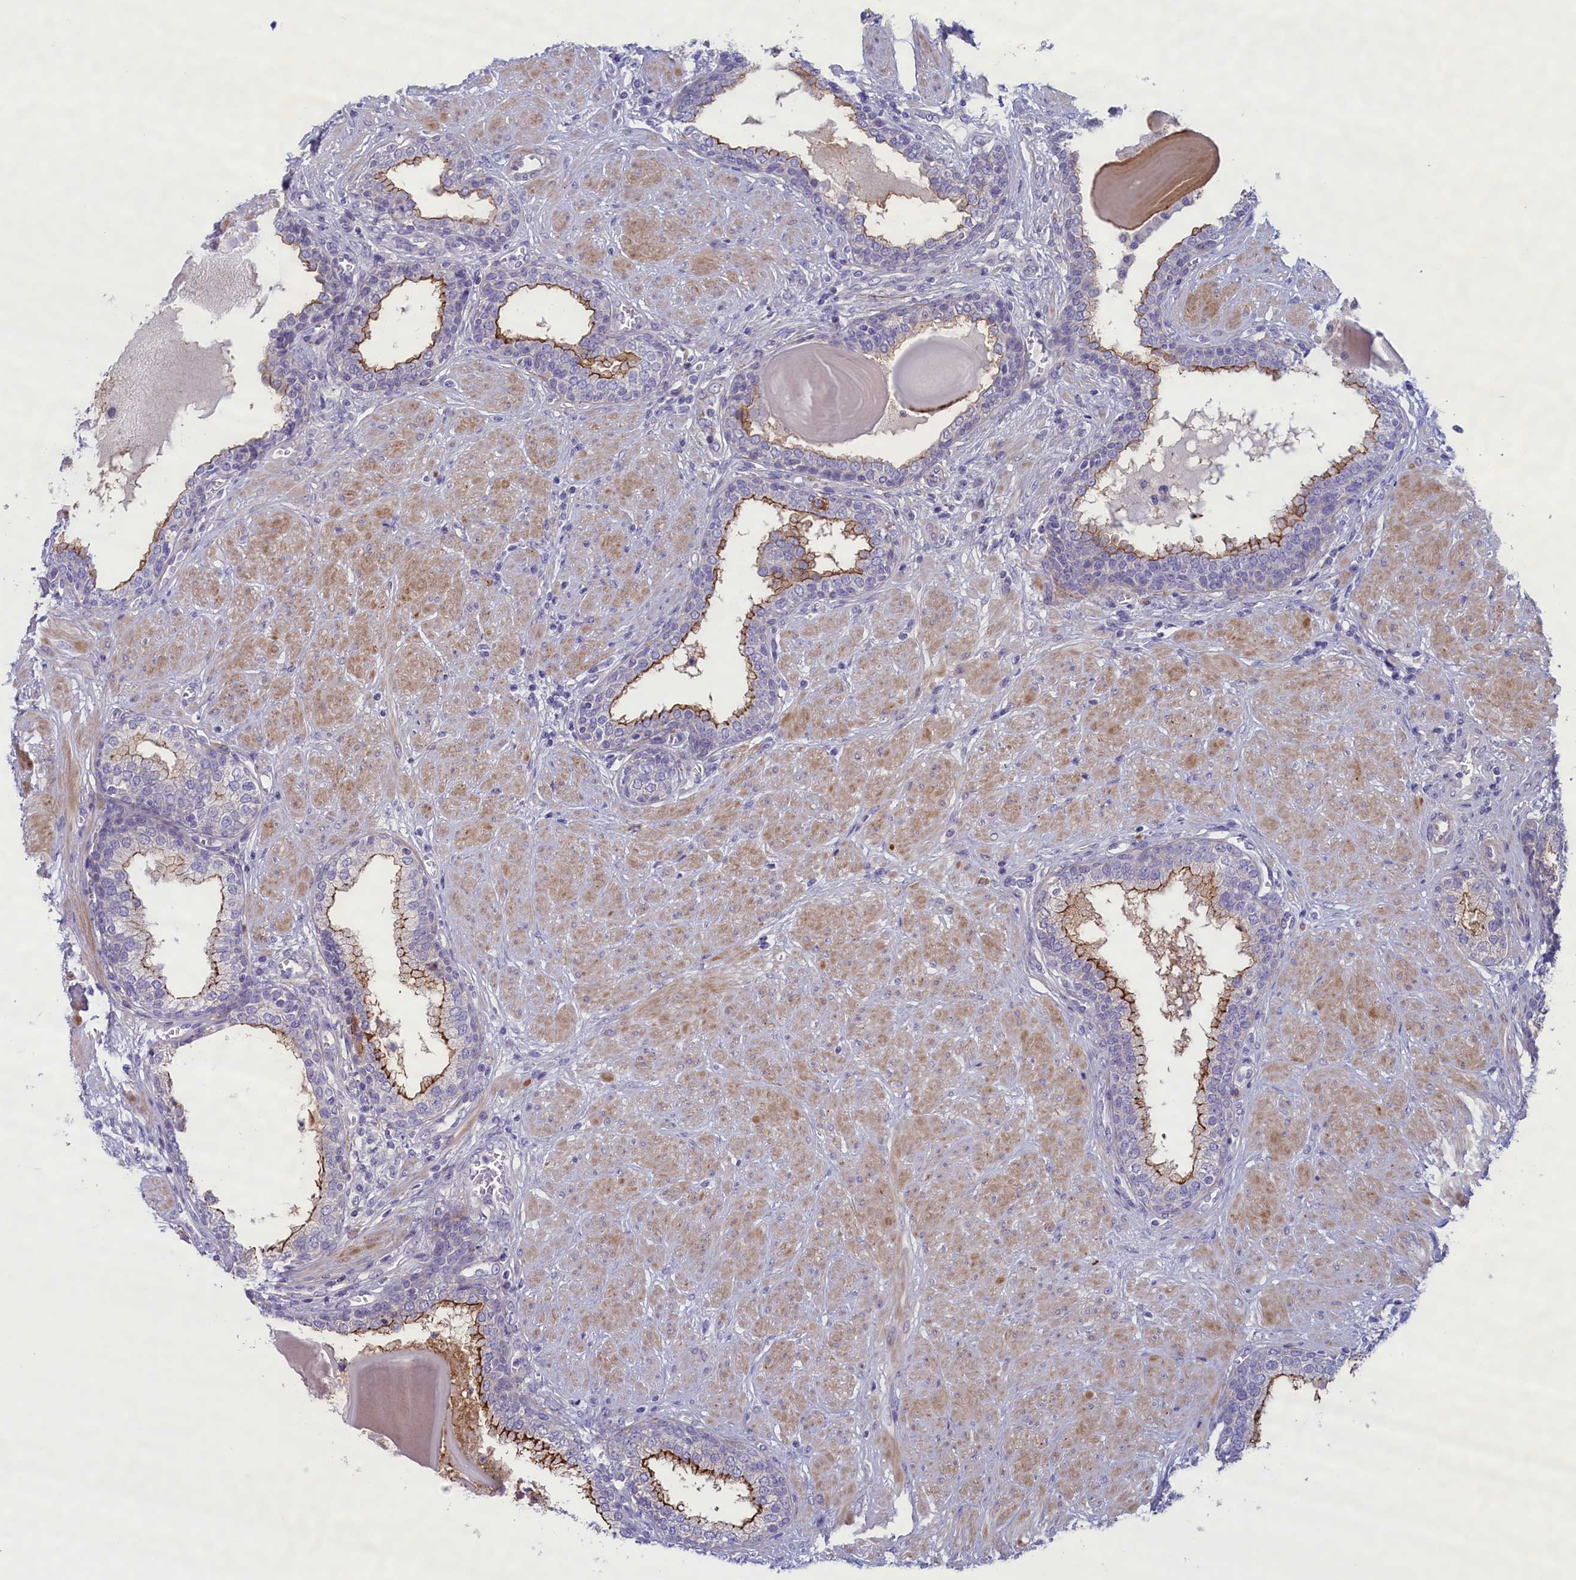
{"staining": {"intensity": "moderate", "quantity": "<25%", "location": "cytoplasmic/membranous"}, "tissue": "prostate", "cell_type": "Glandular cells", "image_type": "normal", "snomed": [{"axis": "morphology", "description": "Normal tissue, NOS"}, {"axis": "topography", "description": "Prostate"}], "caption": "Immunohistochemistry of unremarkable human prostate reveals low levels of moderate cytoplasmic/membranous staining in about <25% of glandular cells.", "gene": "MPV17L2", "patient": {"sex": "male", "age": 51}}